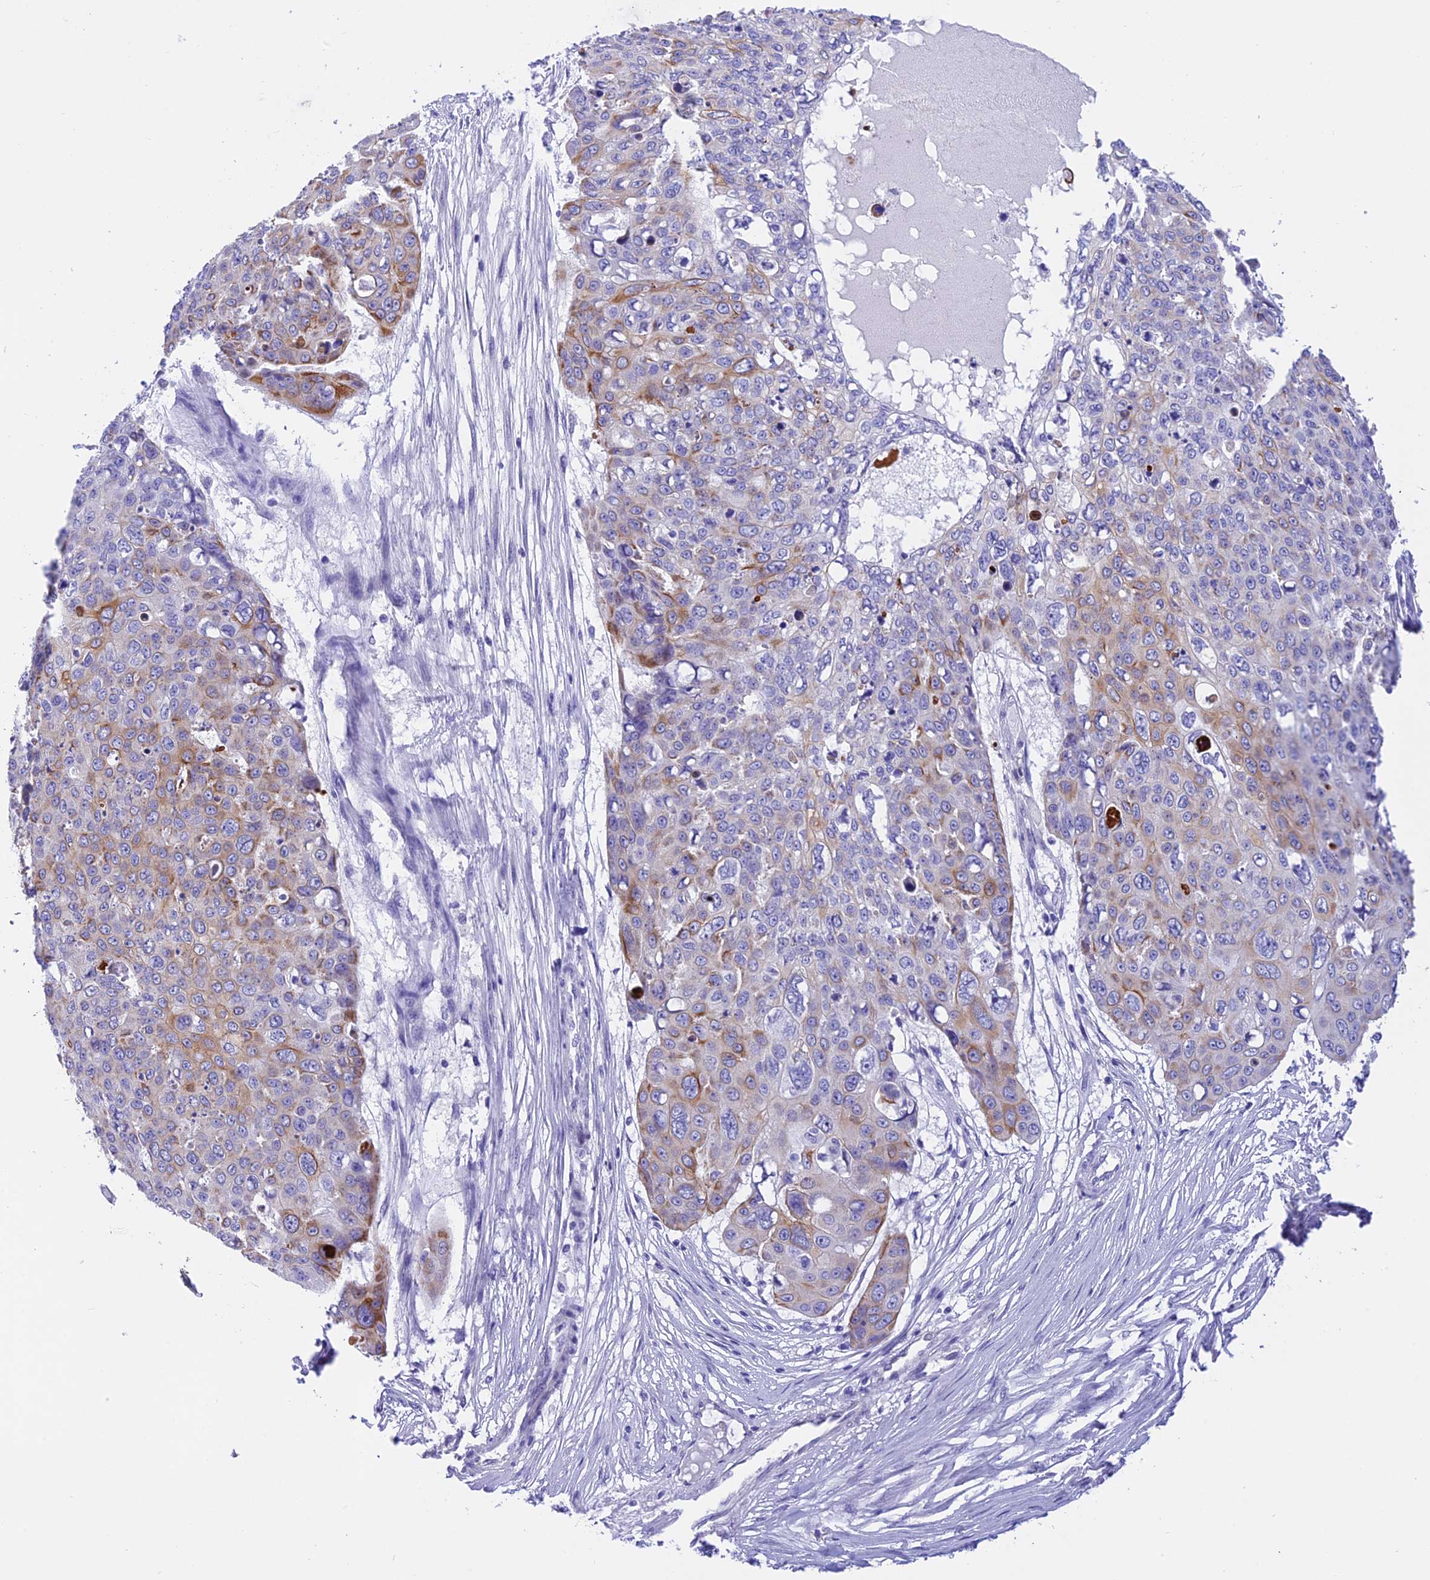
{"staining": {"intensity": "moderate", "quantity": "<25%", "location": "cytoplasmic/membranous"}, "tissue": "skin cancer", "cell_type": "Tumor cells", "image_type": "cancer", "snomed": [{"axis": "morphology", "description": "Squamous cell carcinoma, NOS"}, {"axis": "topography", "description": "Skin"}], "caption": "Immunohistochemical staining of human skin cancer demonstrates low levels of moderate cytoplasmic/membranous positivity in about <25% of tumor cells.", "gene": "C17orf67", "patient": {"sex": "male", "age": 71}}